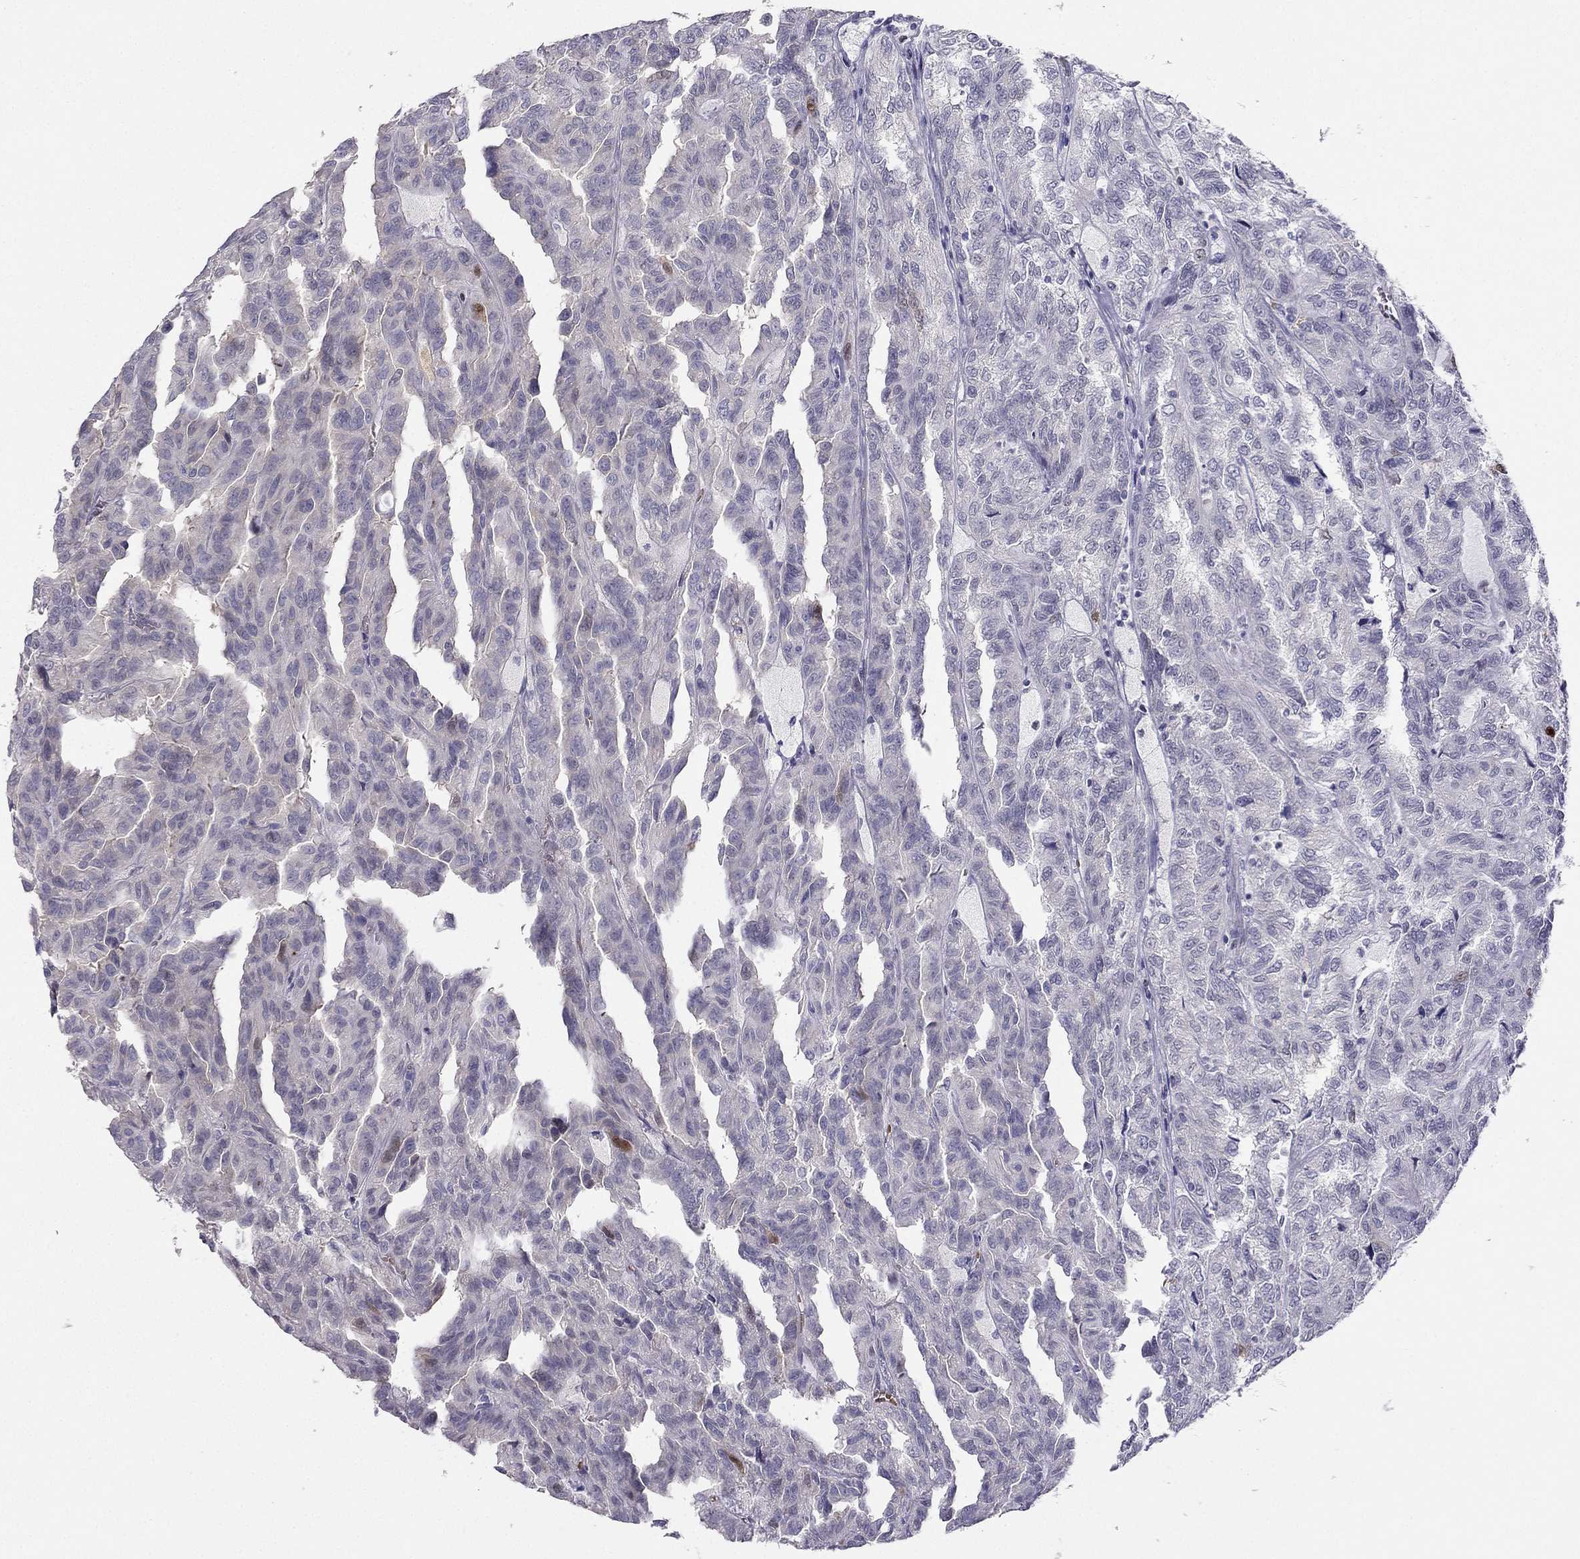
{"staining": {"intensity": "moderate", "quantity": "<25%", "location": "cytoplasmic/membranous,nuclear"}, "tissue": "renal cancer", "cell_type": "Tumor cells", "image_type": "cancer", "snomed": [{"axis": "morphology", "description": "Adenocarcinoma, NOS"}, {"axis": "topography", "description": "Kidney"}], "caption": "Renal cancer (adenocarcinoma) stained with a brown dye shows moderate cytoplasmic/membranous and nuclear positive positivity in approximately <25% of tumor cells.", "gene": "RSPH14", "patient": {"sex": "male", "age": 79}}